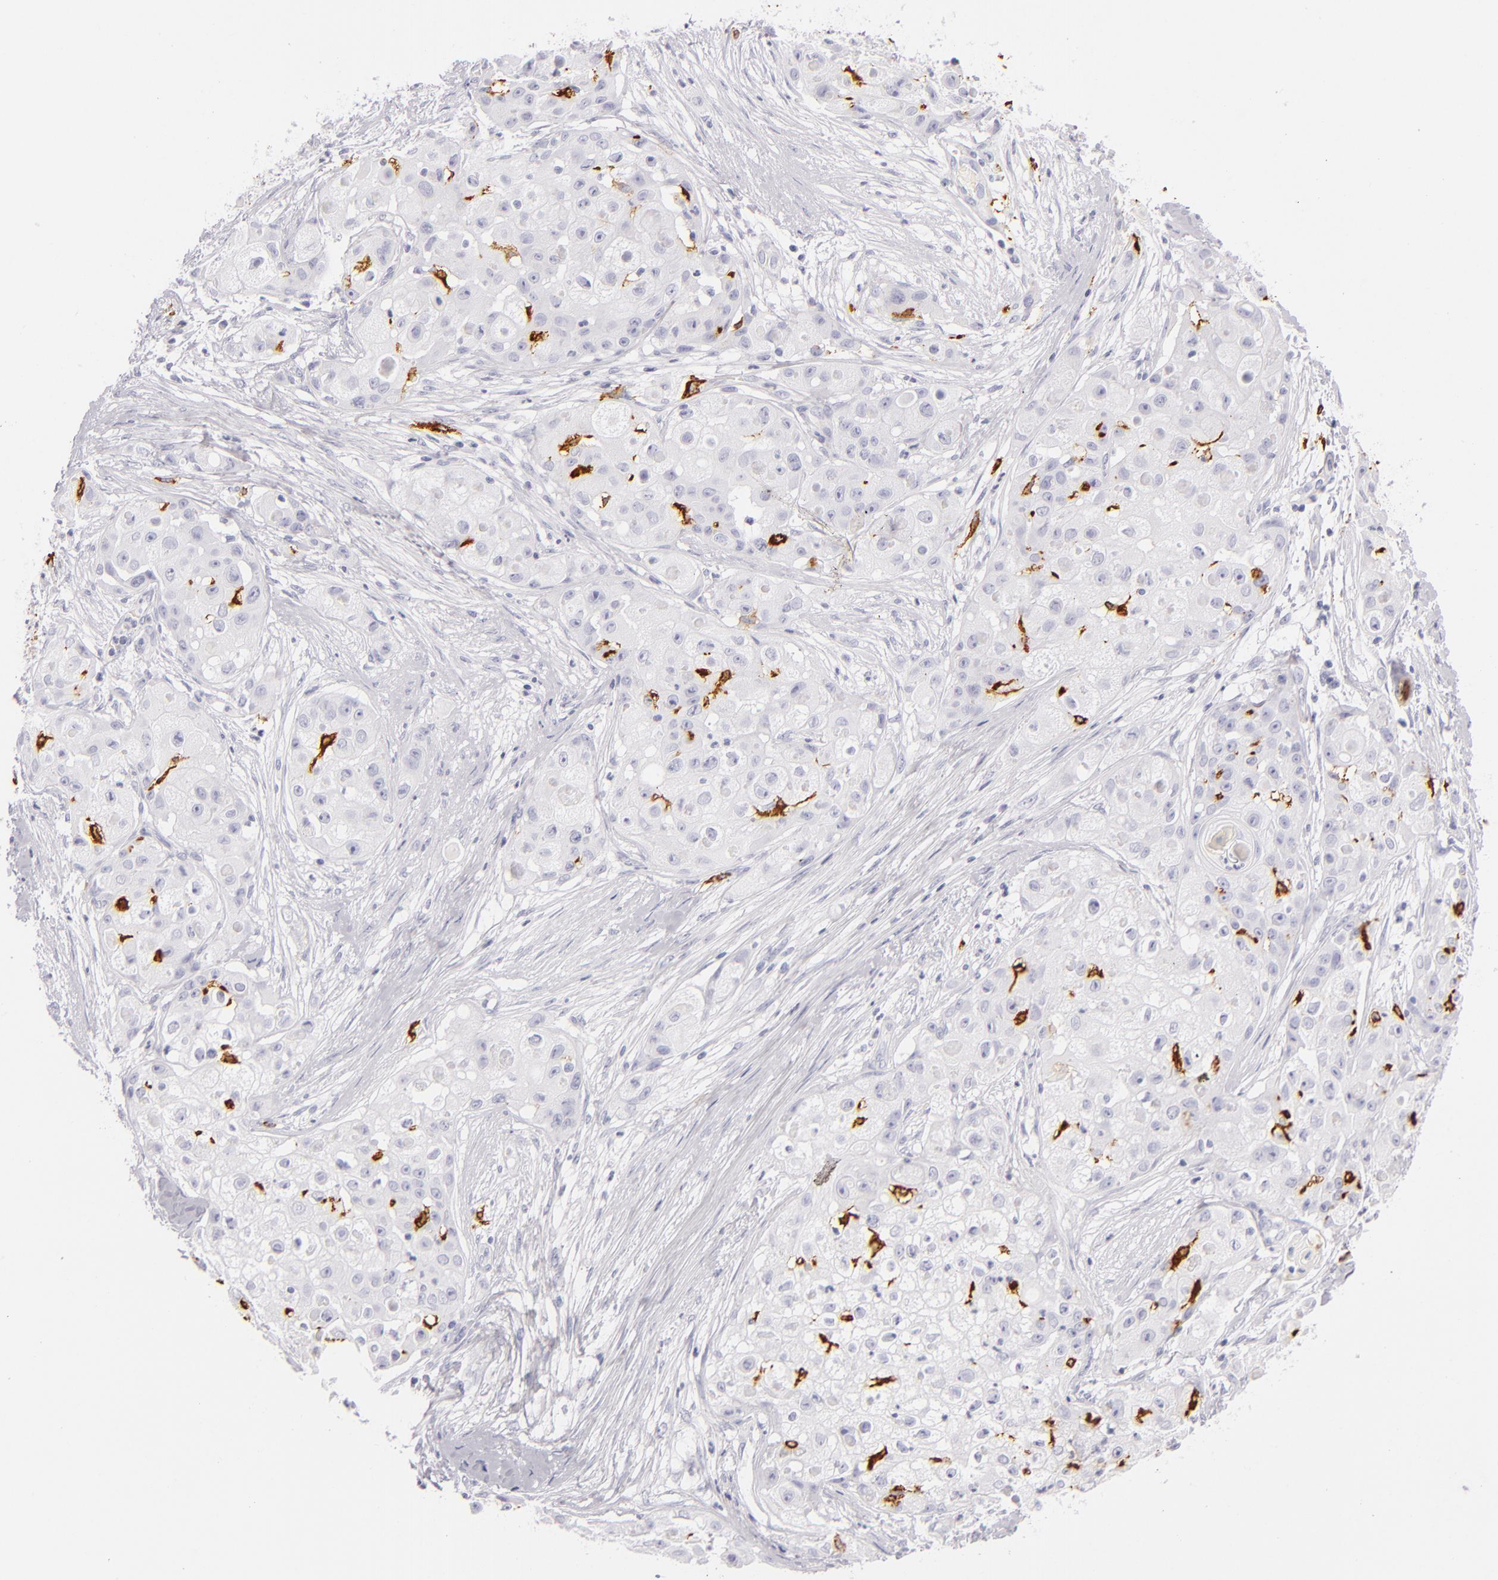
{"staining": {"intensity": "negative", "quantity": "none", "location": "none"}, "tissue": "skin cancer", "cell_type": "Tumor cells", "image_type": "cancer", "snomed": [{"axis": "morphology", "description": "Squamous cell carcinoma, NOS"}, {"axis": "topography", "description": "Skin"}], "caption": "Tumor cells are negative for brown protein staining in skin cancer.", "gene": "CD207", "patient": {"sex": "female", "age": 57}}